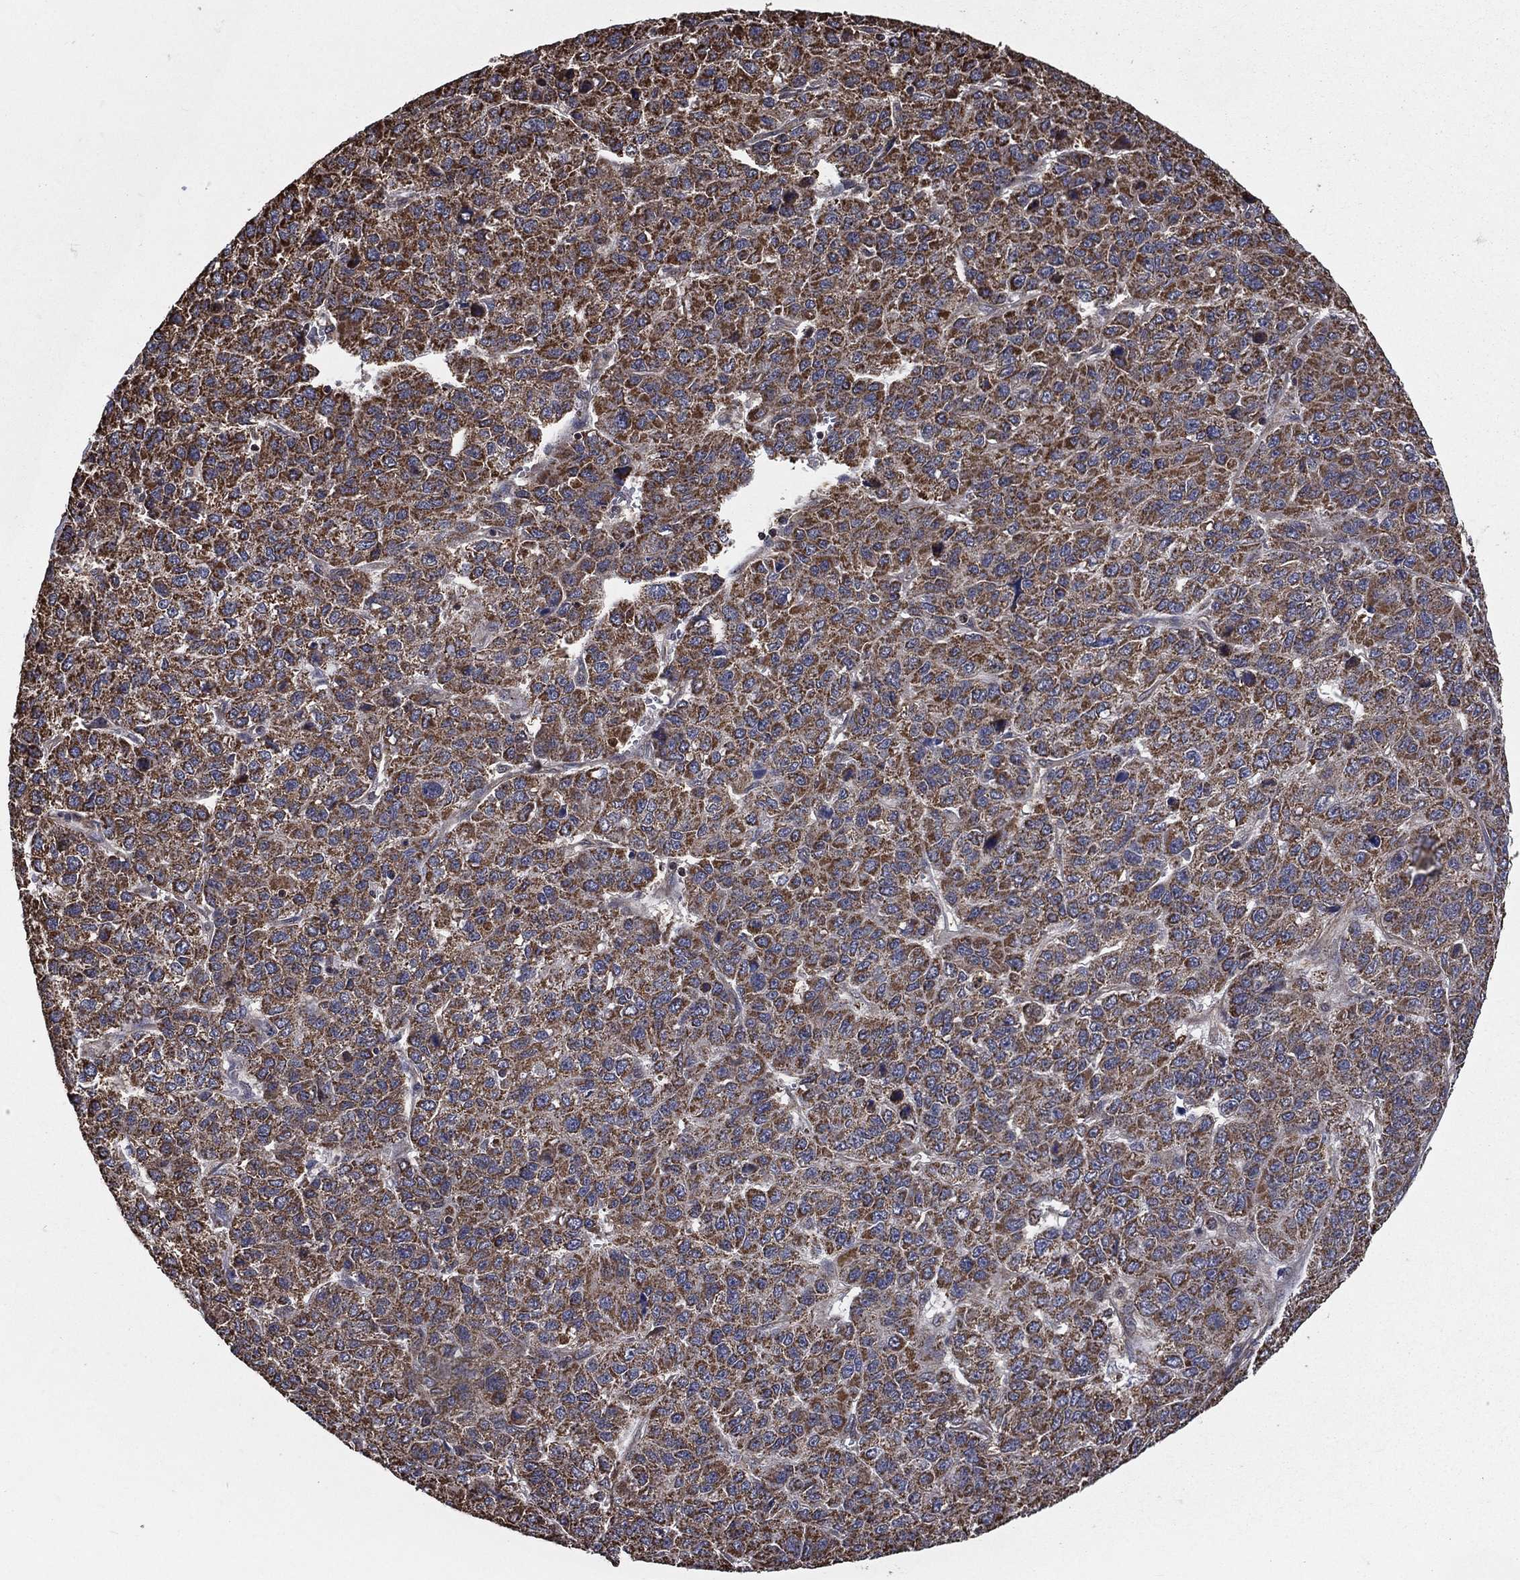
{"staining": {"intensity": "moderate", "quantity": ">75%", "location": "cytoplasmic/membranous"}, "tissue": "liver cancer", "cell_type": "Tumor cells", "image_type": "cancer", "snomed": [{"axis": "morphology", "description": "Carcinoma, Hepatocellular, NOS"}, {"axis": "topography", "description": "Liver"}], "caption": "An image showing moderate cytoplasmic/membranous expression in approximately >75% of tumor cells in liver cancer, as visualized by brown immunohistochemical staining.", "gene": "RIGI", "patient": {"sex": "male", "age": 69}}